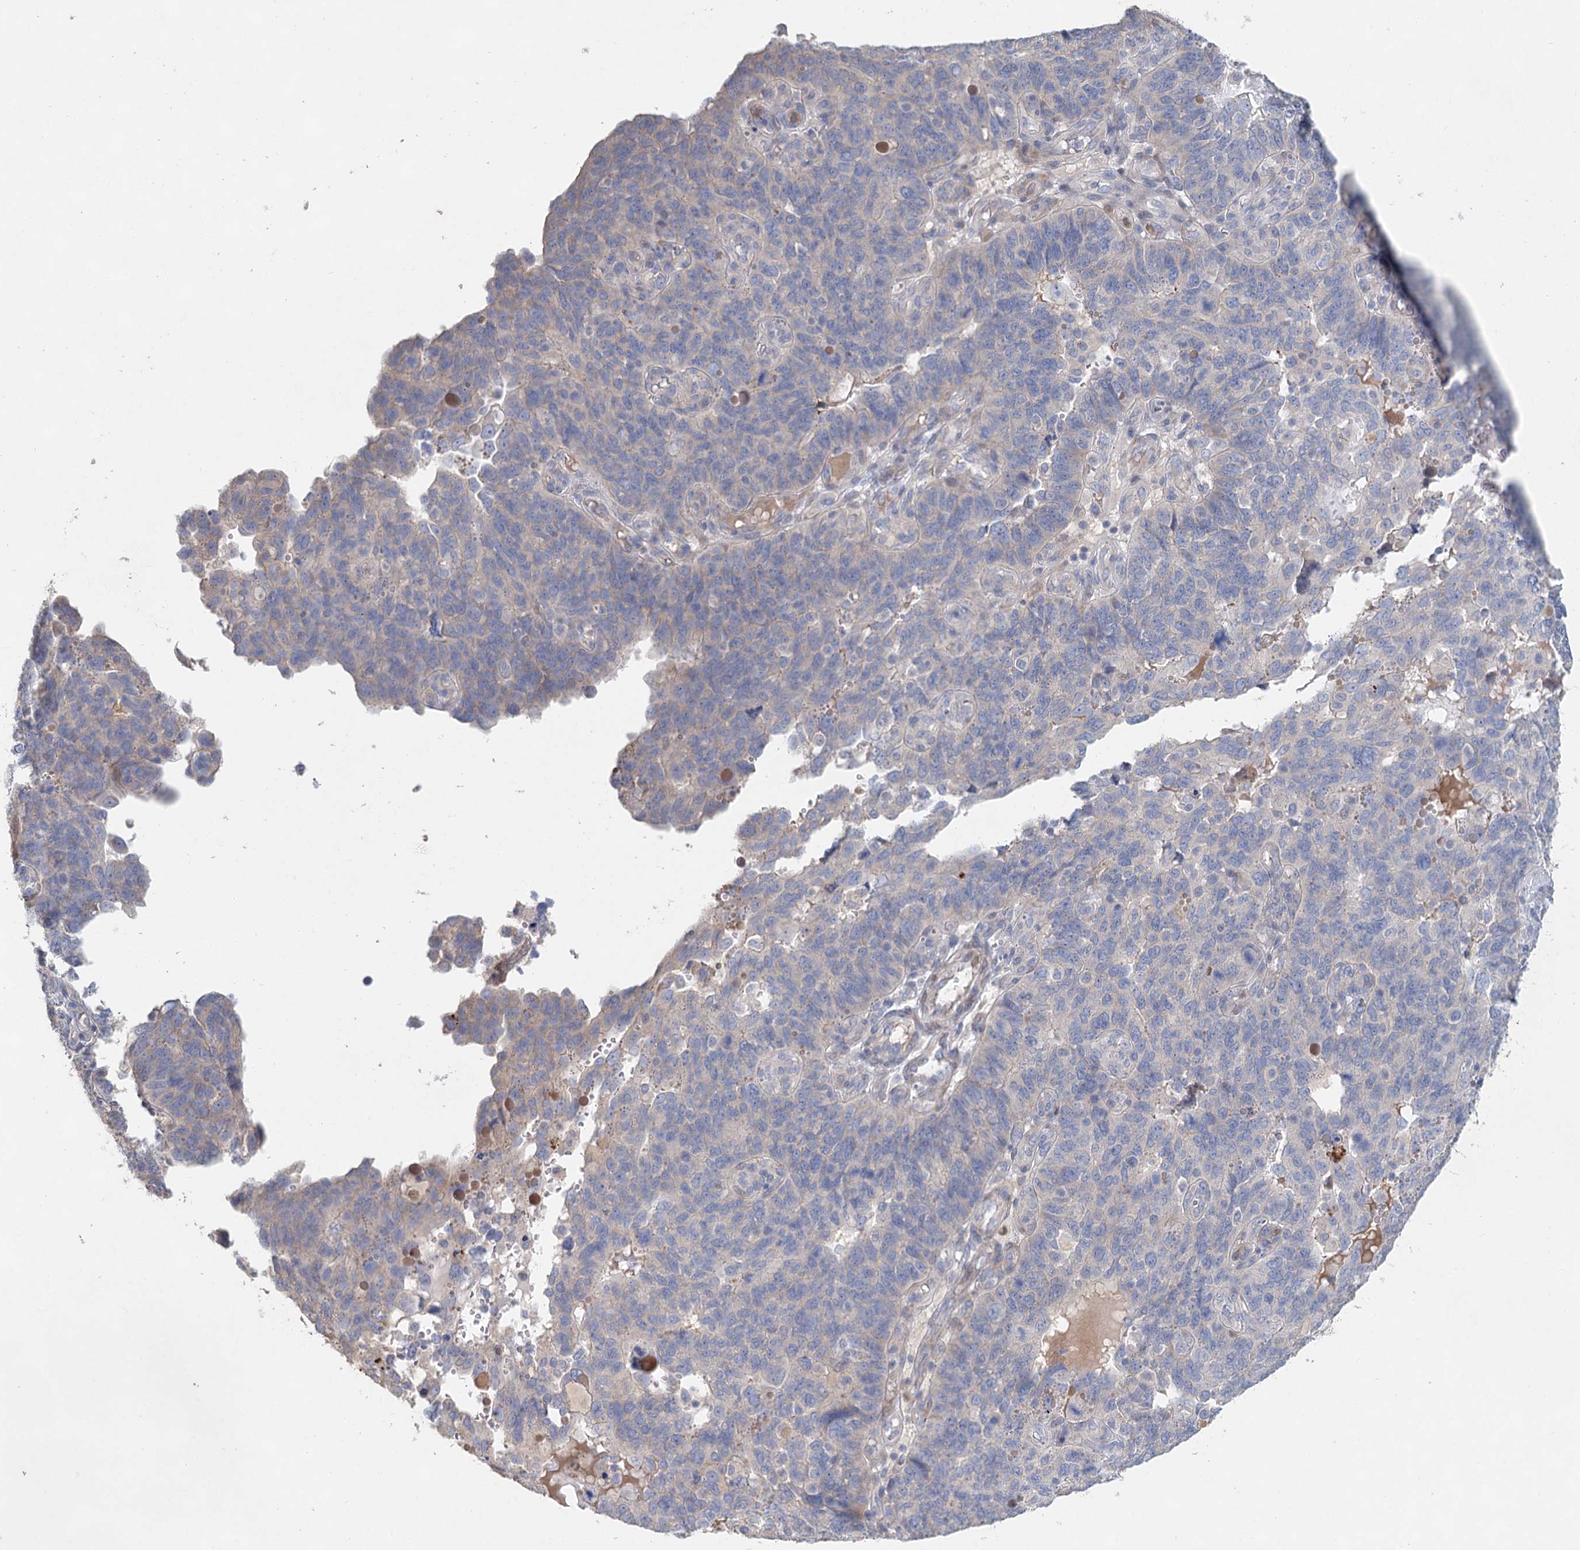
{"staining": {"intensity": "negative", "quantity": "none", "location": "none"}, "tissue": "endometrial cancer", "cell_type": "Tumor cells", "image_type": "cancer", "snomed": [{"axis": "morphology", "description": "Adenocarcinoma, NOS"}, {"axis": "topography", "description": "Endometrium"}], "caption": "IHC photomicrograph of endometrial cancer stained for a protein (brown), which shows no positivity in tumor cells.", "gene": "MYL6B", "patient": {"sex": "female", "age": 66}}